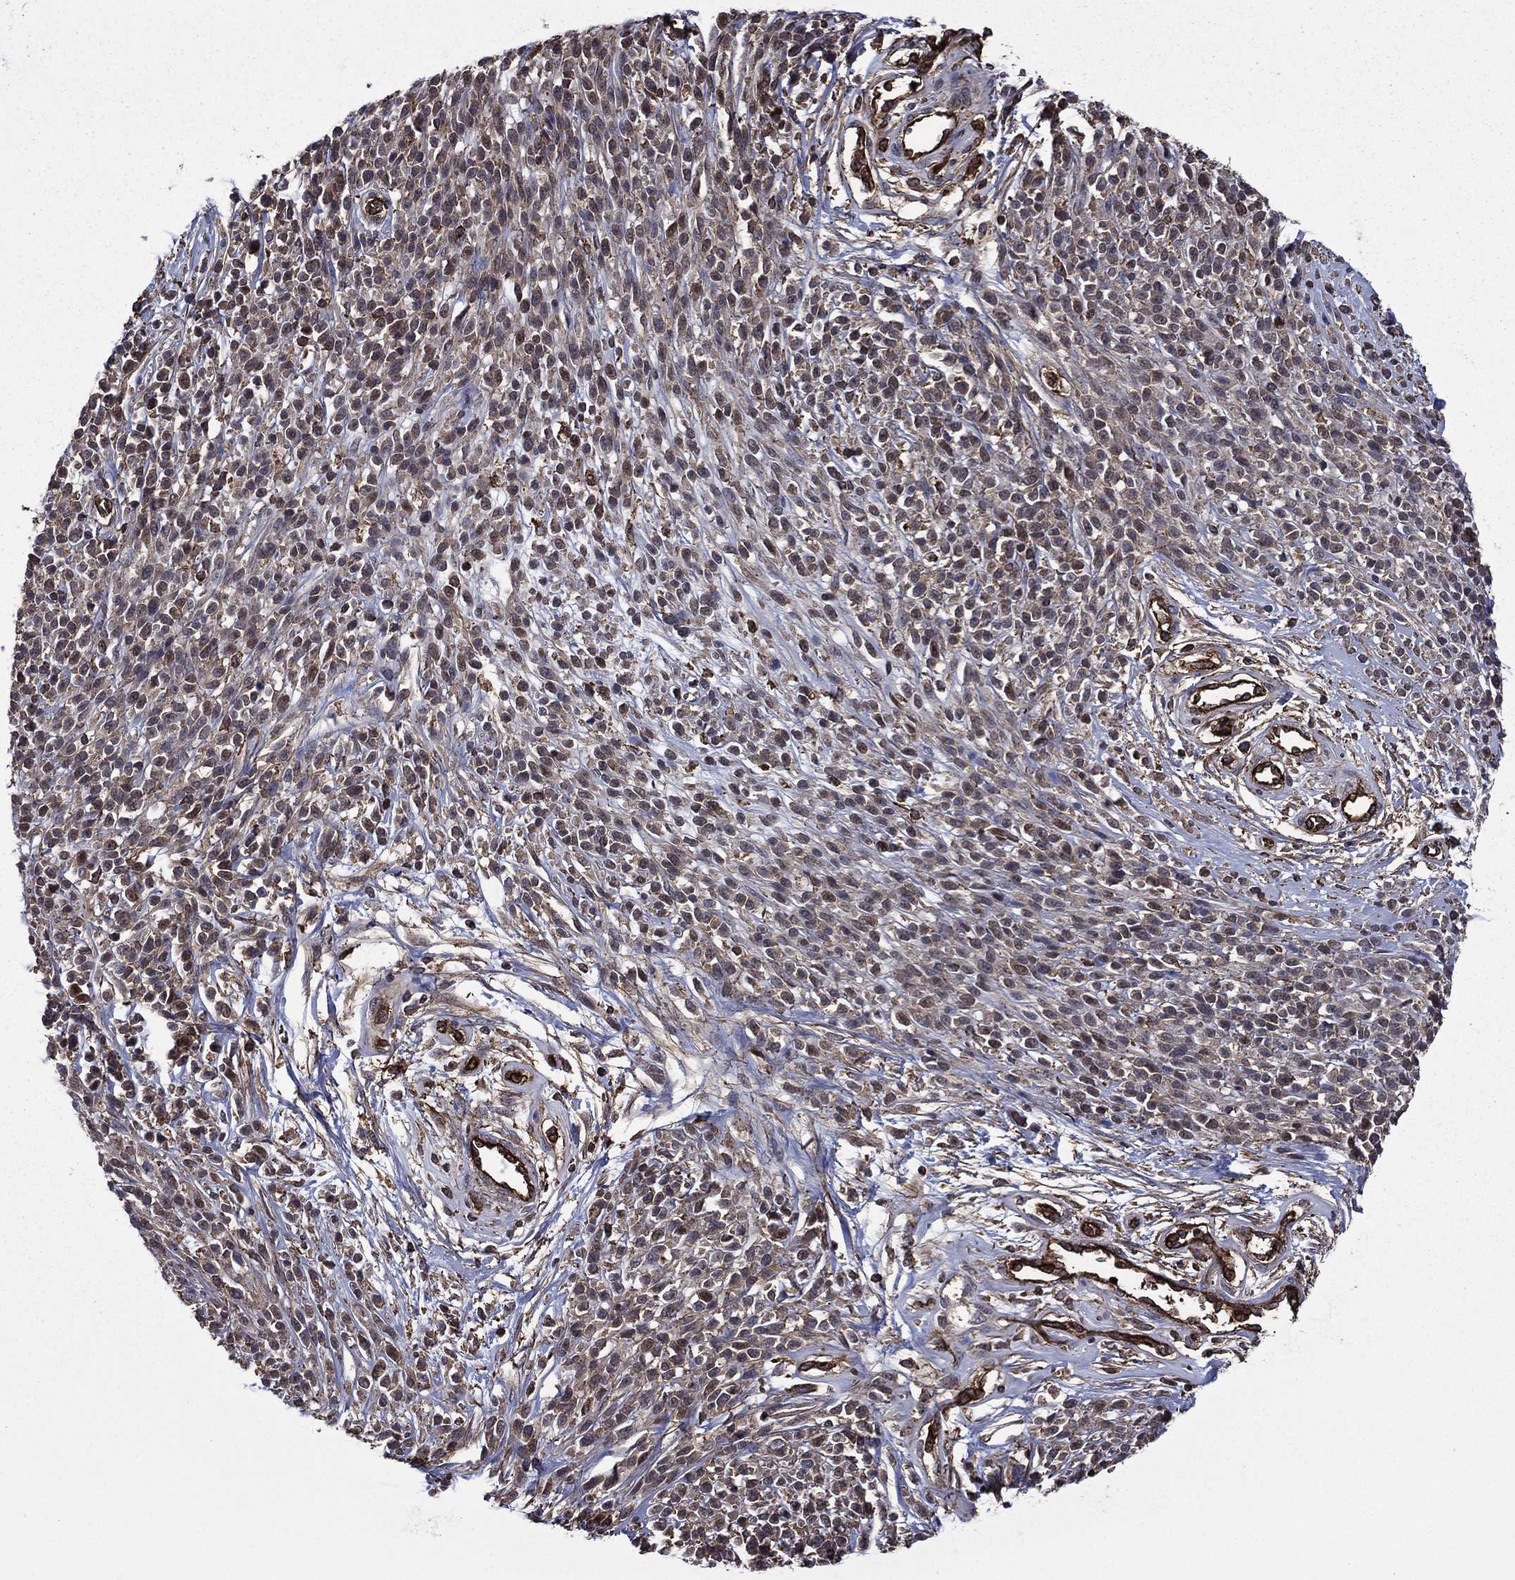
{"staining": {"intensity": "weak", "quantity": "<25%", "location": "cytoplasmic/membranous,nuclear"}, "tissue": "melanoma", "cell_type": "Tumor cells", "image_type": "cancer", "snomed": [{"axis": "morphology", "description": "Malignant melanoma, NOS"}, {"axis": "topography", "description": "Skin"}, {"axis": "topography", "description": "Skin of trunk"}], "caption": "Tumor cells are negative for protein expression in human melanoma.", "gene": "PLPP3", "patient": {"sex": "male", "age": 74}}